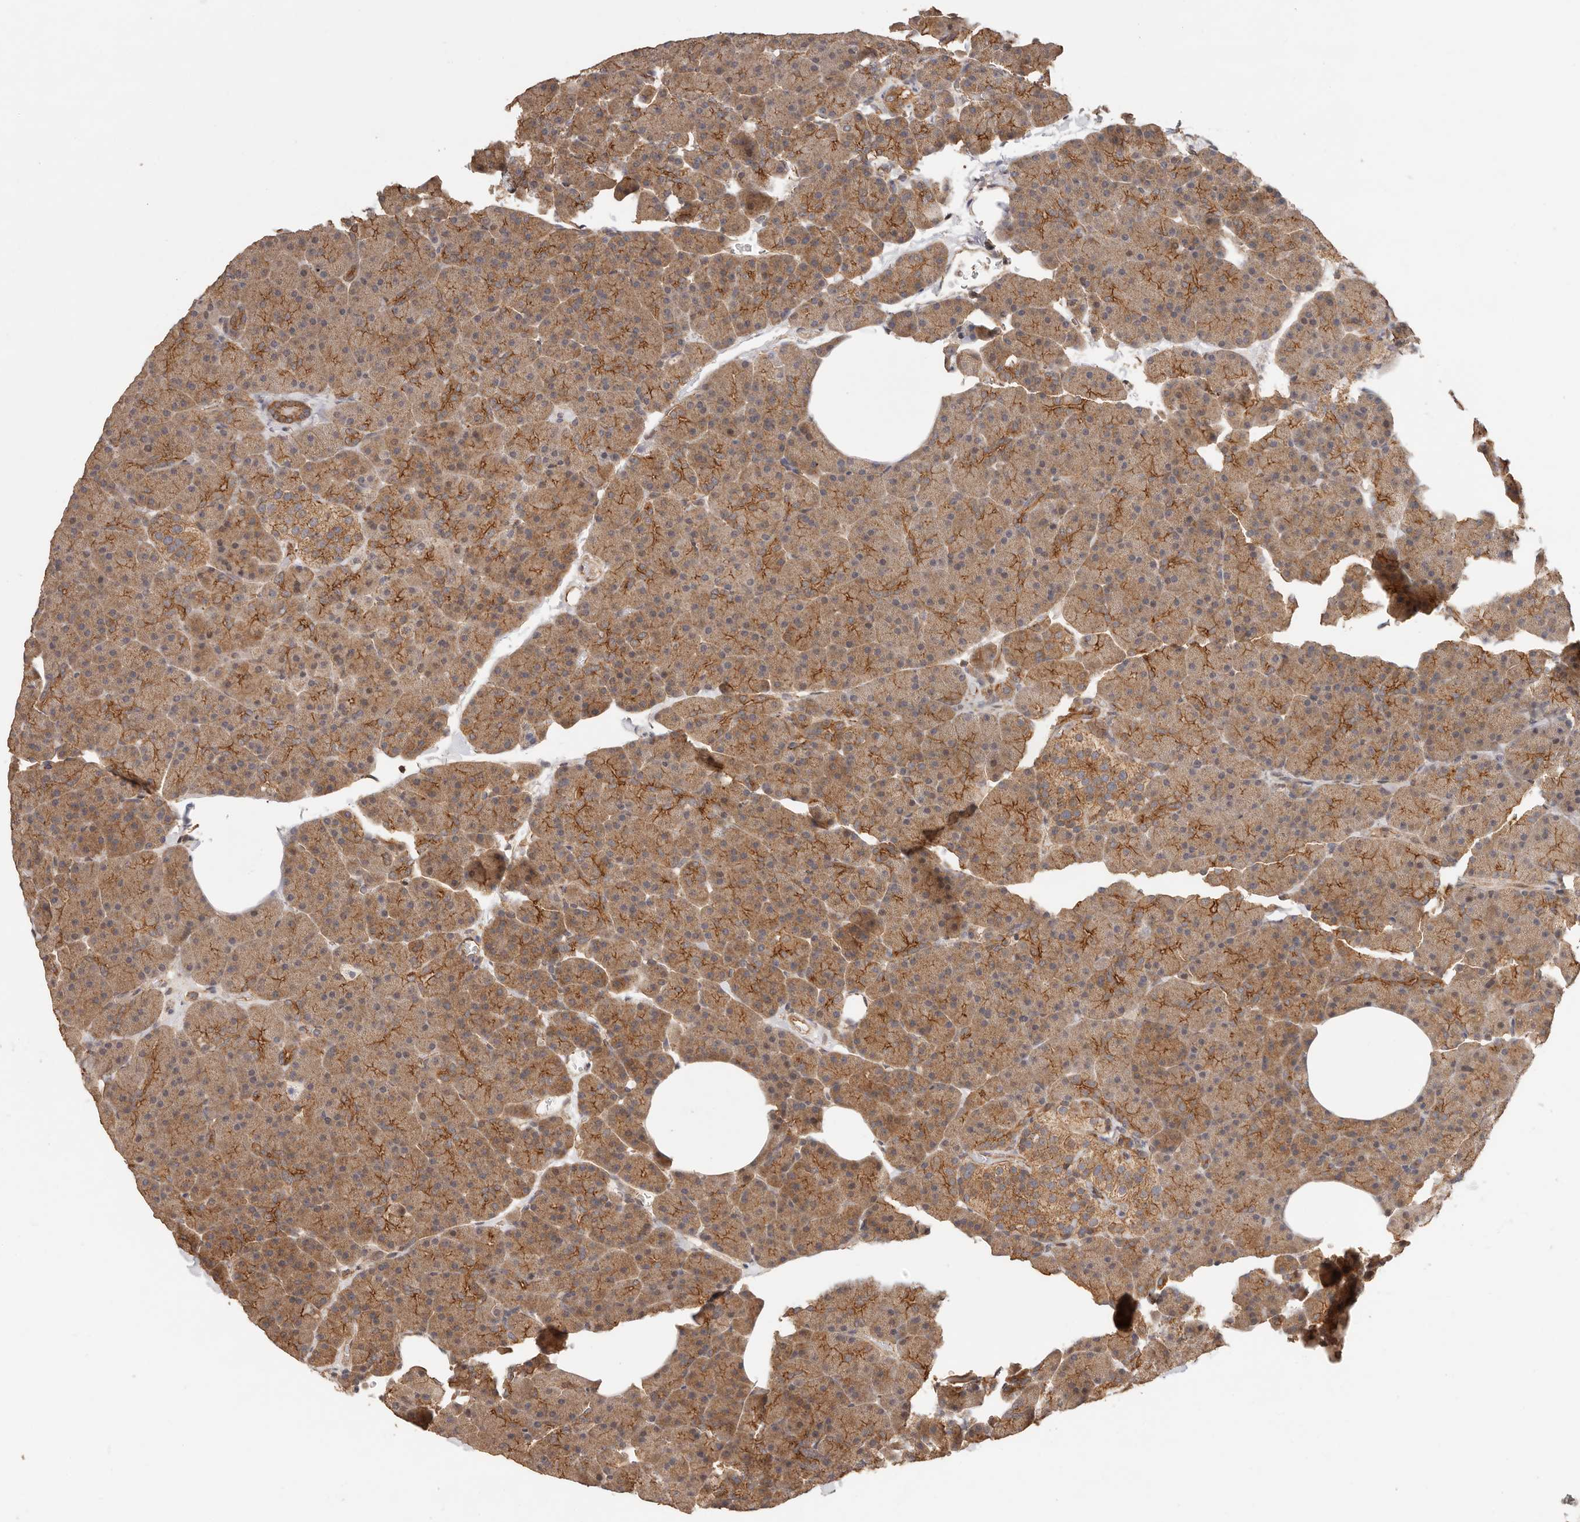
{"staining": {"intensity": "moderate", "quantity": ">75%", "location": "cytoplasmic/membranous"}, "tissue": "pancreas", "cell_type": "Exocrine glandular cells", "image_type": "normal", "snomed": [{"axis": "morphology", "description": "Normal tissue, NOS"}, {"axis": "morphology", "description": "Carcinoid, malignant, NOS"}, {"axis": "topography", "description": "Pancreas"}], "caption": "Immunohistochemistry photomicrograph of normal human pancreas stained for a protein (brown), which displays medium levels of moderate cytoplasmic/membranous positivity in approximately >75% of exocrine glandular cells.", "gene": "AFDN", "patient": {"sex": "female", "age": 35}}